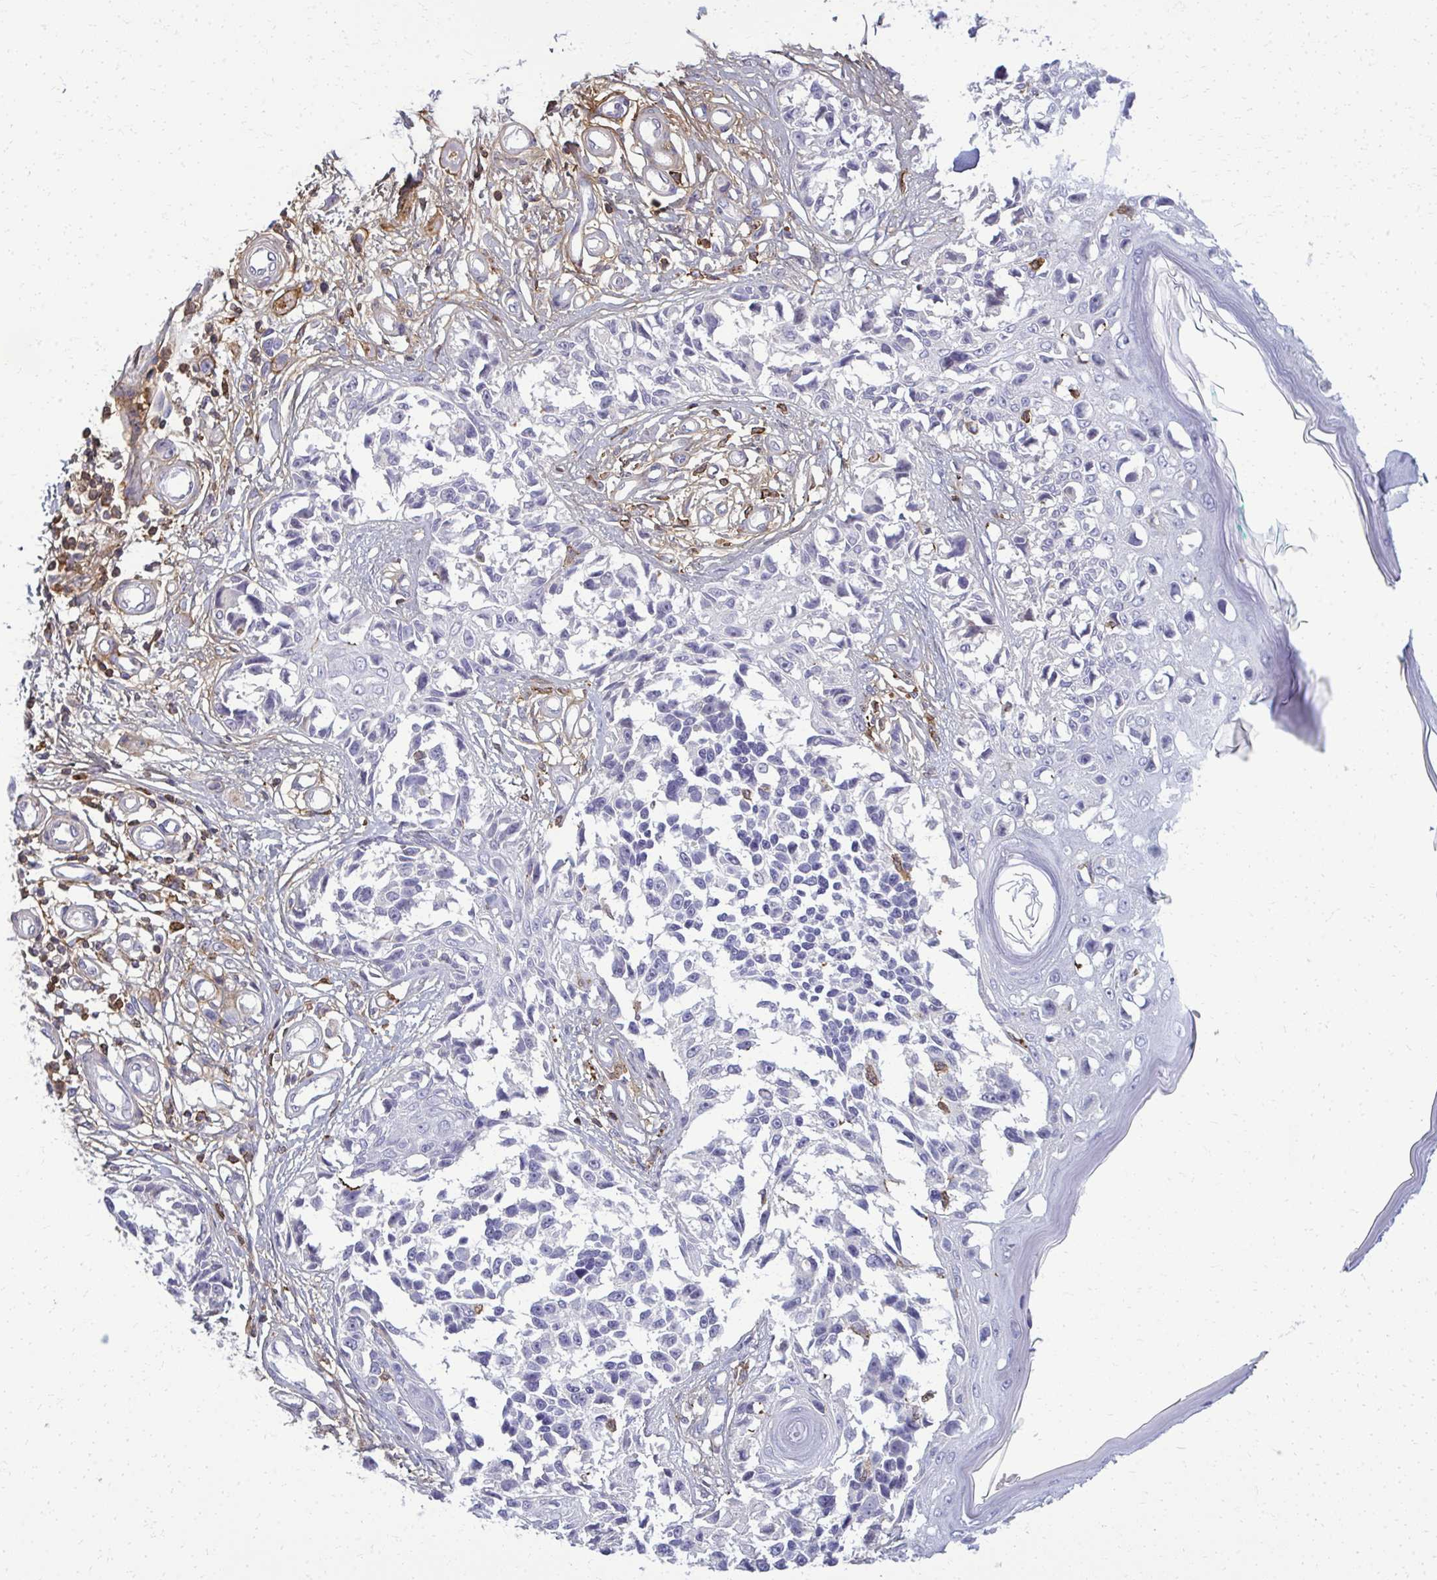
{"staining": {"intensity": "negative", "quantity": "none", "location": "none"}, "tissue": "melanoma", "cell_type": "Tumor cells", "image_type": "cancer", "snomed": [{"axis": "morphology", "description": "Malignant melanoma, NOS"}, {"axis": "topography", "description": "Skin"}], "caption": "Immunohistochemistry (IHC) image of neoplastic tissue: human melanoma stained with DAB shows no significant protein staining in tumor cells.", "gene": "AP5M1", "patient": {"sex": "male", "age": 73}}